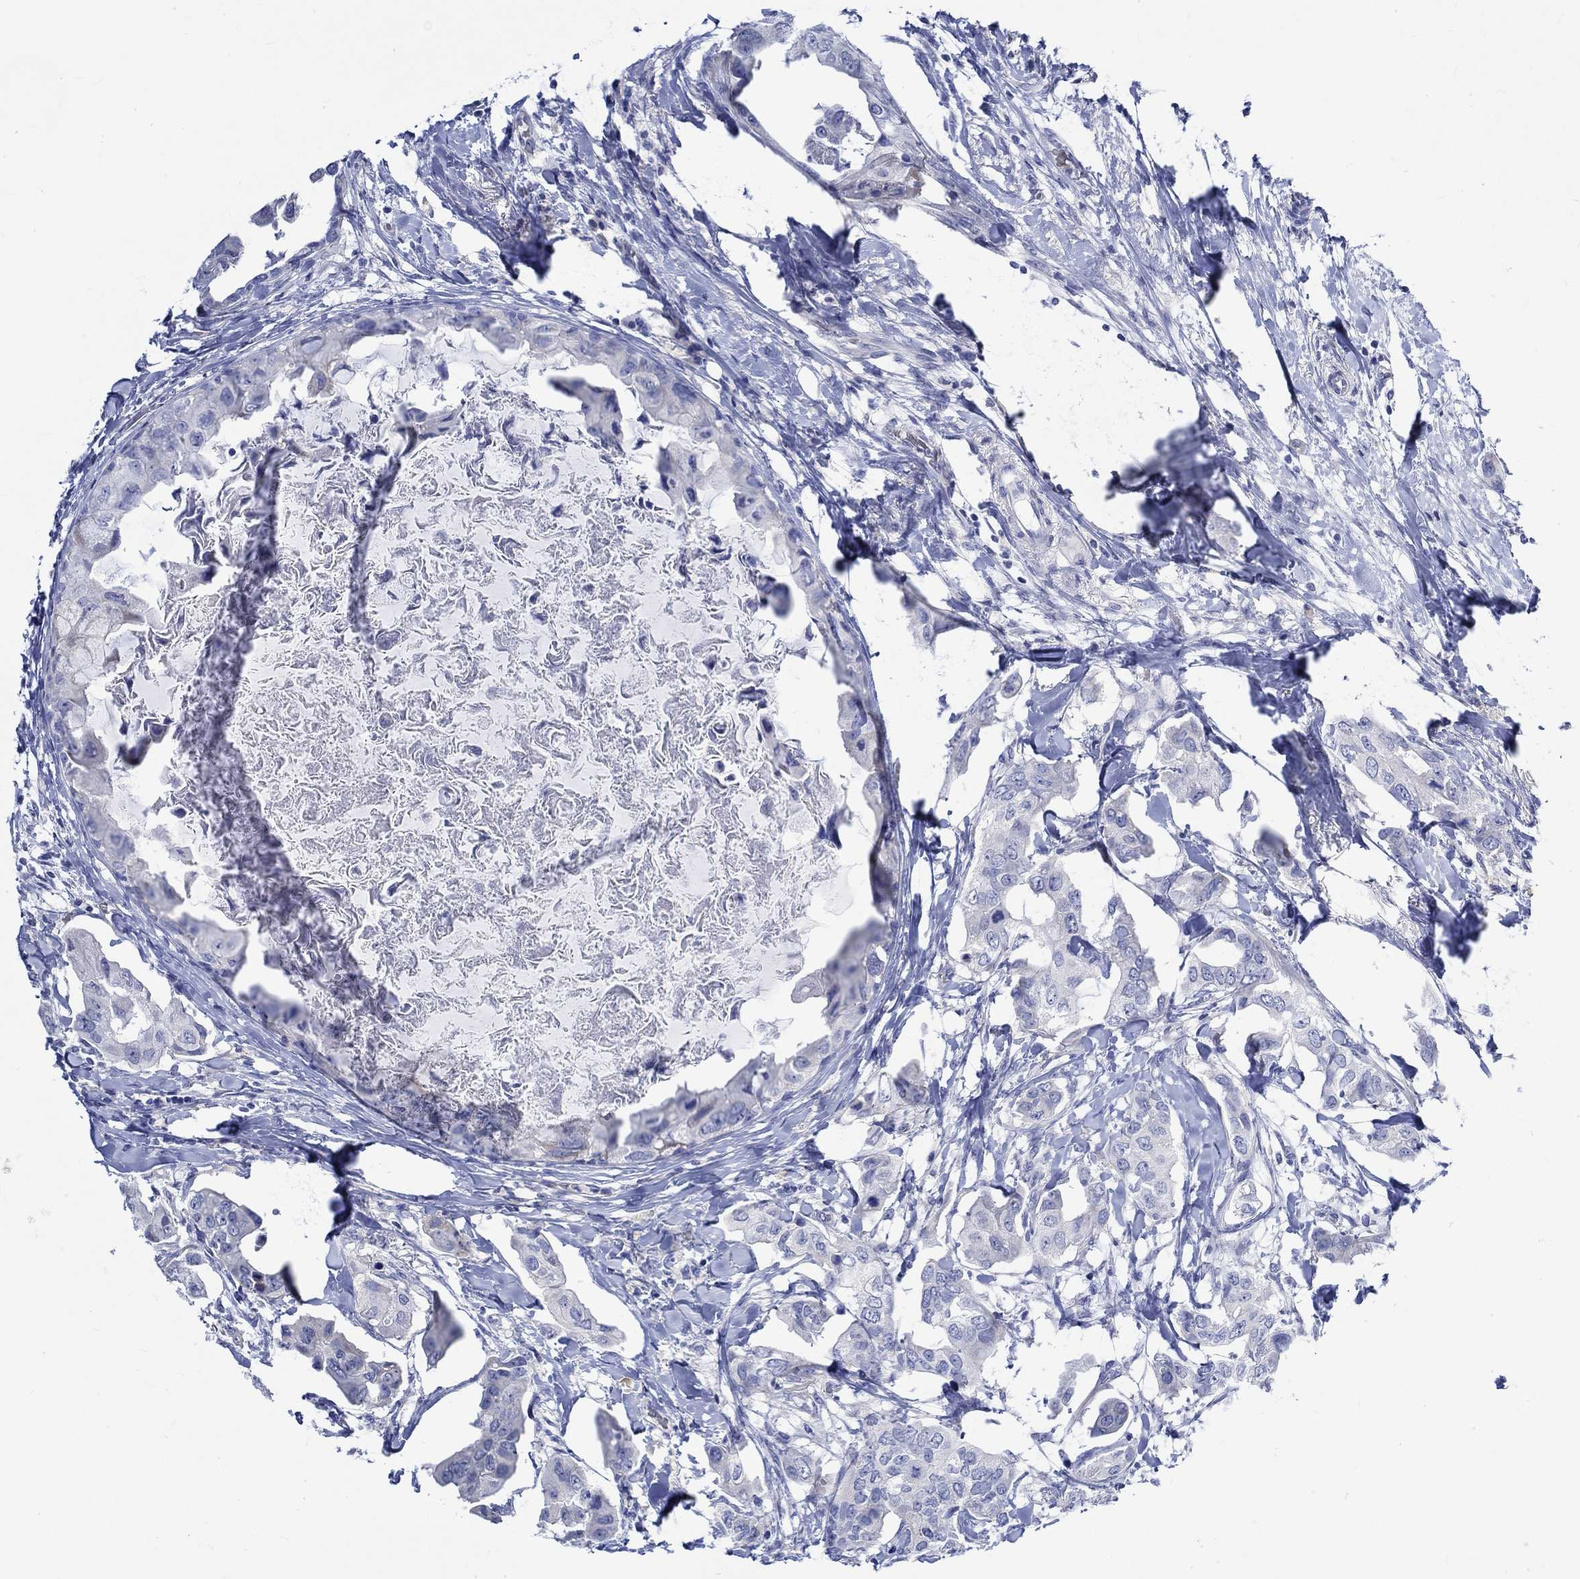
{"staining": {"intensity": "negative", "quantity": "none", "location": "none"}, "tissue": "breast cancer", "cell_type": "Tumor cells", "image_type": "cancer", "snomed": [{"axis": "morphology", "description": "Normal tissue, NOS"}, {"axis": "morphology", "description": "Duct carcinoma"}, {"axis": "topography", "description": "Breast"}], "caption": "This is an immunohistochemistry photomicrograph of human breast infiltrating ductal carcinoma. There is no staining in tumor cells.", "gene": "NRIP3", "patient": {"sex": "female", "age": 40}}